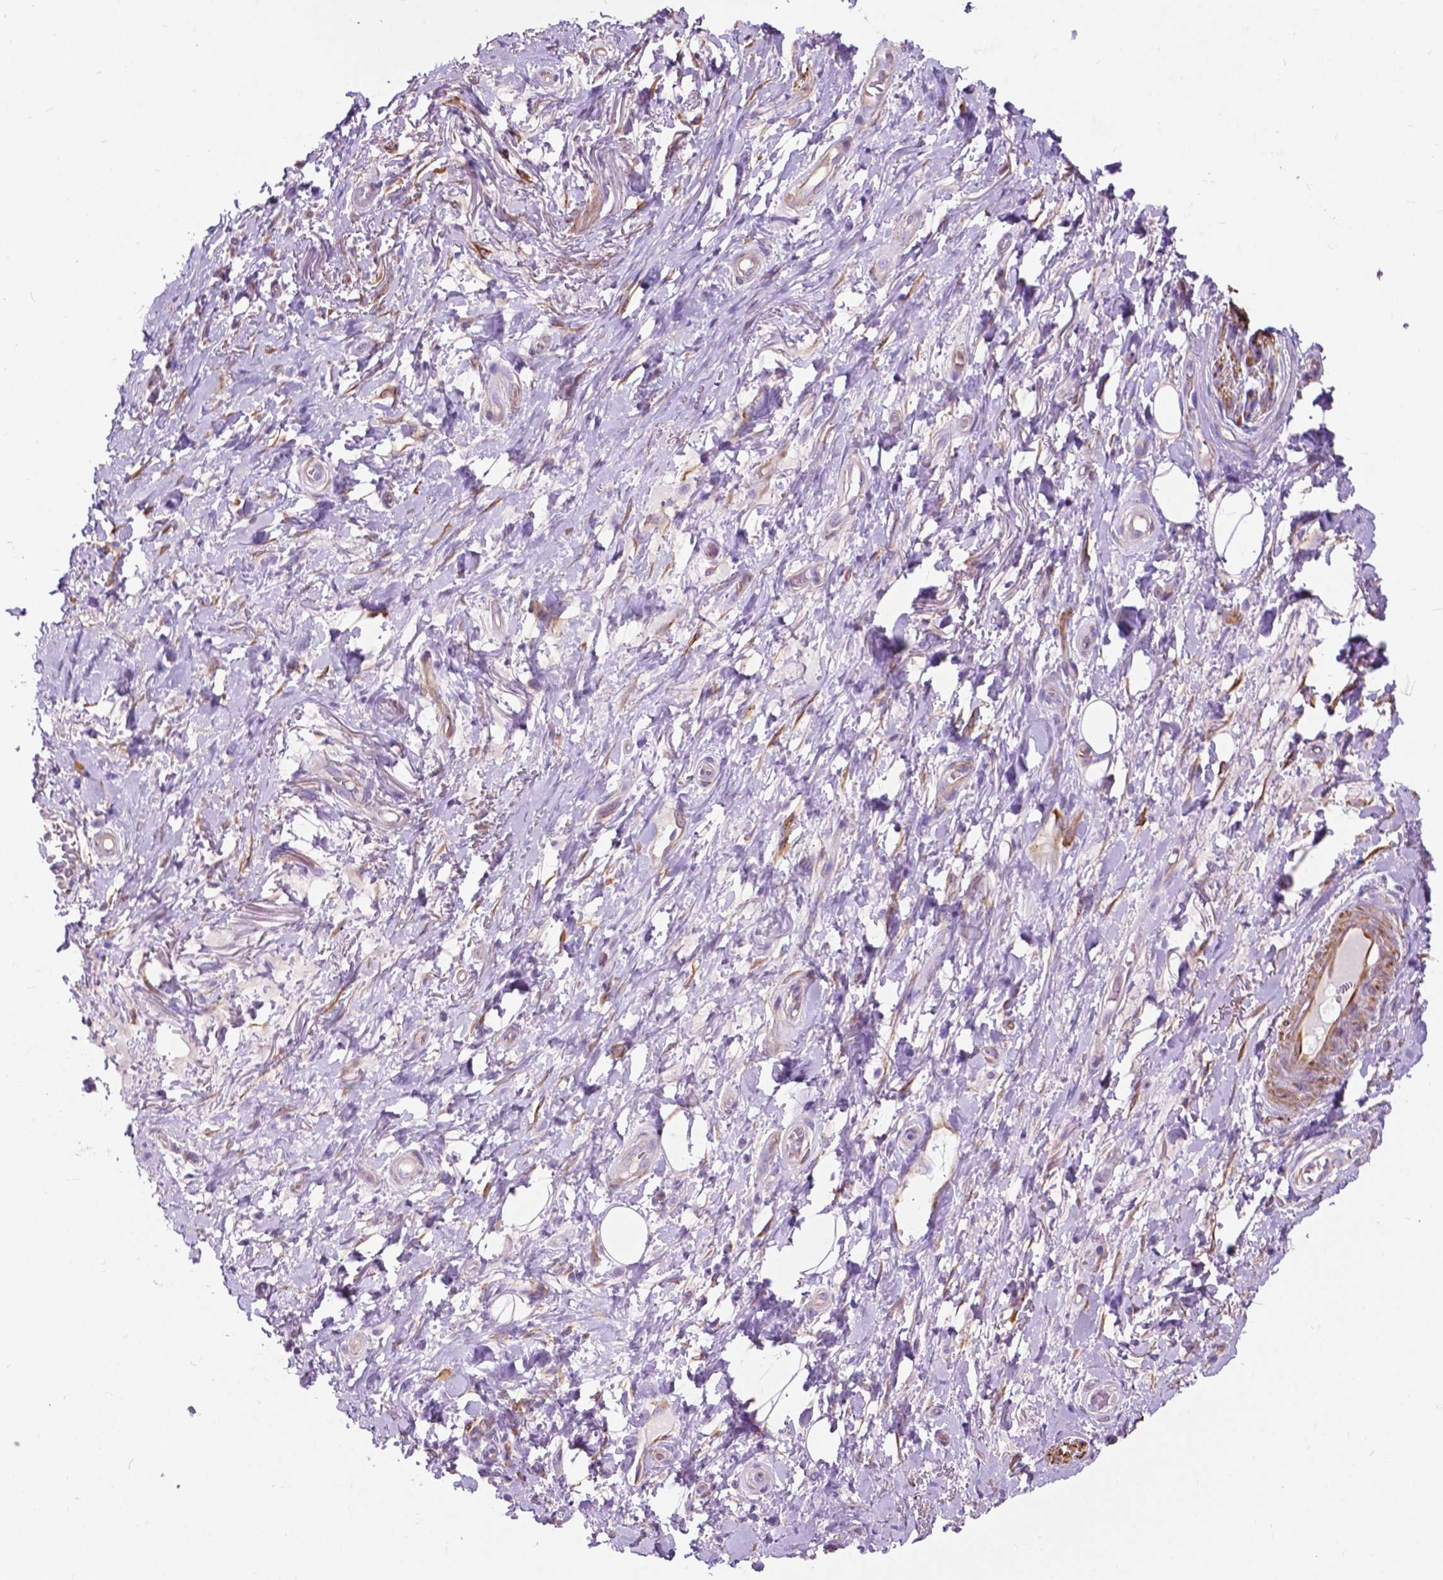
{"staining": {"intensity": "weak", "quantity": ">75%", "location": "cytoplasmic/membranous,nuclear"}, "tissue": "soft tissue", "cell_type": "Fibroblasts", "image_type": "normal", "snomed": [{"axis": "morphology", "description": "Normal tissue, NOS"}, {"axis": "topography", "description": "Anal"}, {"axis": "topography", "description": "Peripheral nerve tissue"}], "caption": "About >75% of fibroblasts in benign soft tissue show weak cytoplasmic/membranous,nuclear protein positivity as visualized by brown immunohistochemical staining.", "gene": "PCDHA12", "patient": {"sex": "male", "age": 53}}